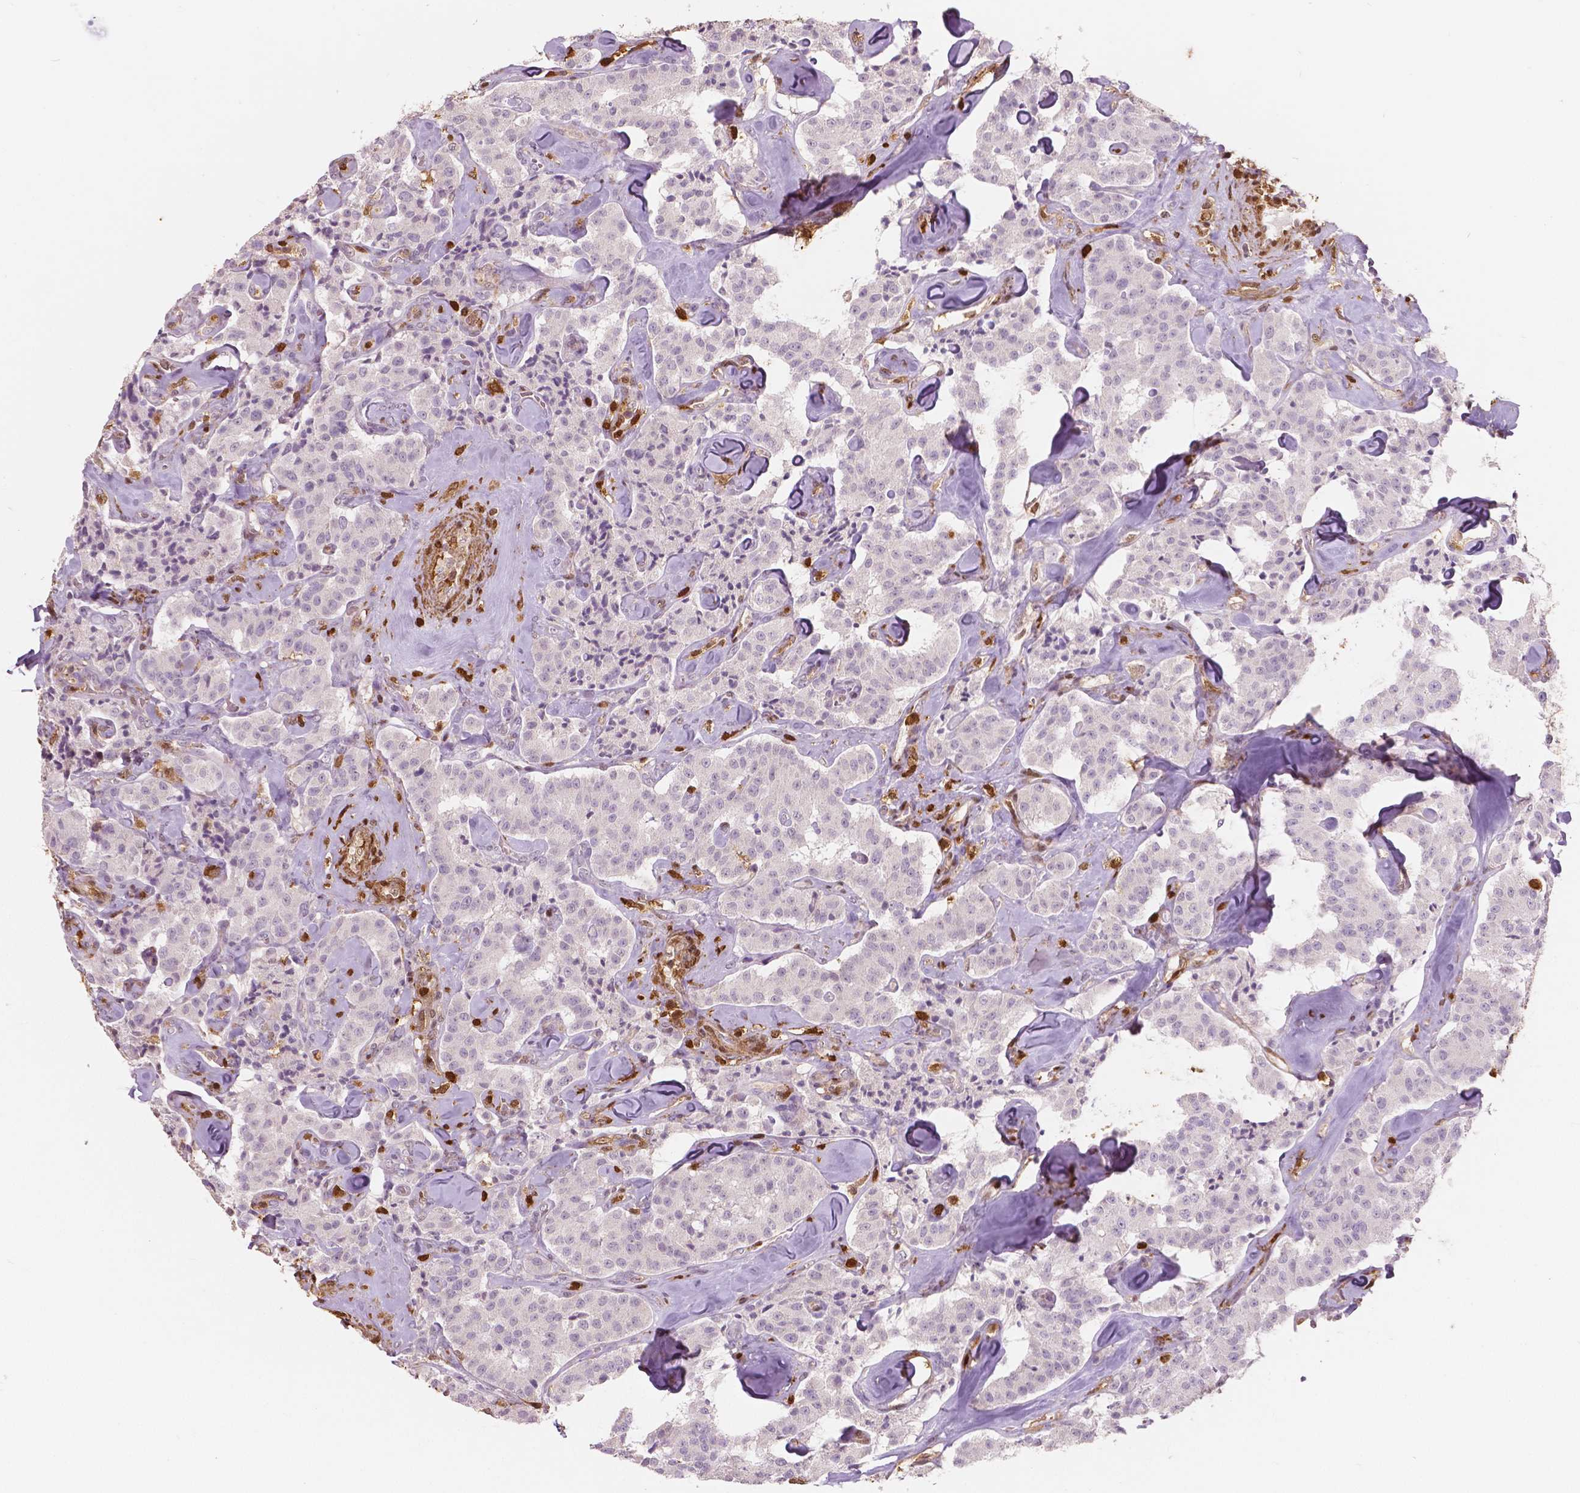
{"staining": {"intensity": "negative", "quantity": "none", "location": "none"}, "tissue": "carcinoid", "cell_type": "Tumor cells", "image_type": "cancer", "snomed": [{"axis": "morphology", "description": "Carcinoid, malignant, NOS"}, {"axis": "topography", "description": "Pancreas"}], "caption": "Tumor cells are negative for protein expression in human malignant carcinoid.", "gene": "S100A4", "patient": {"sex": "male", "age": 41}}